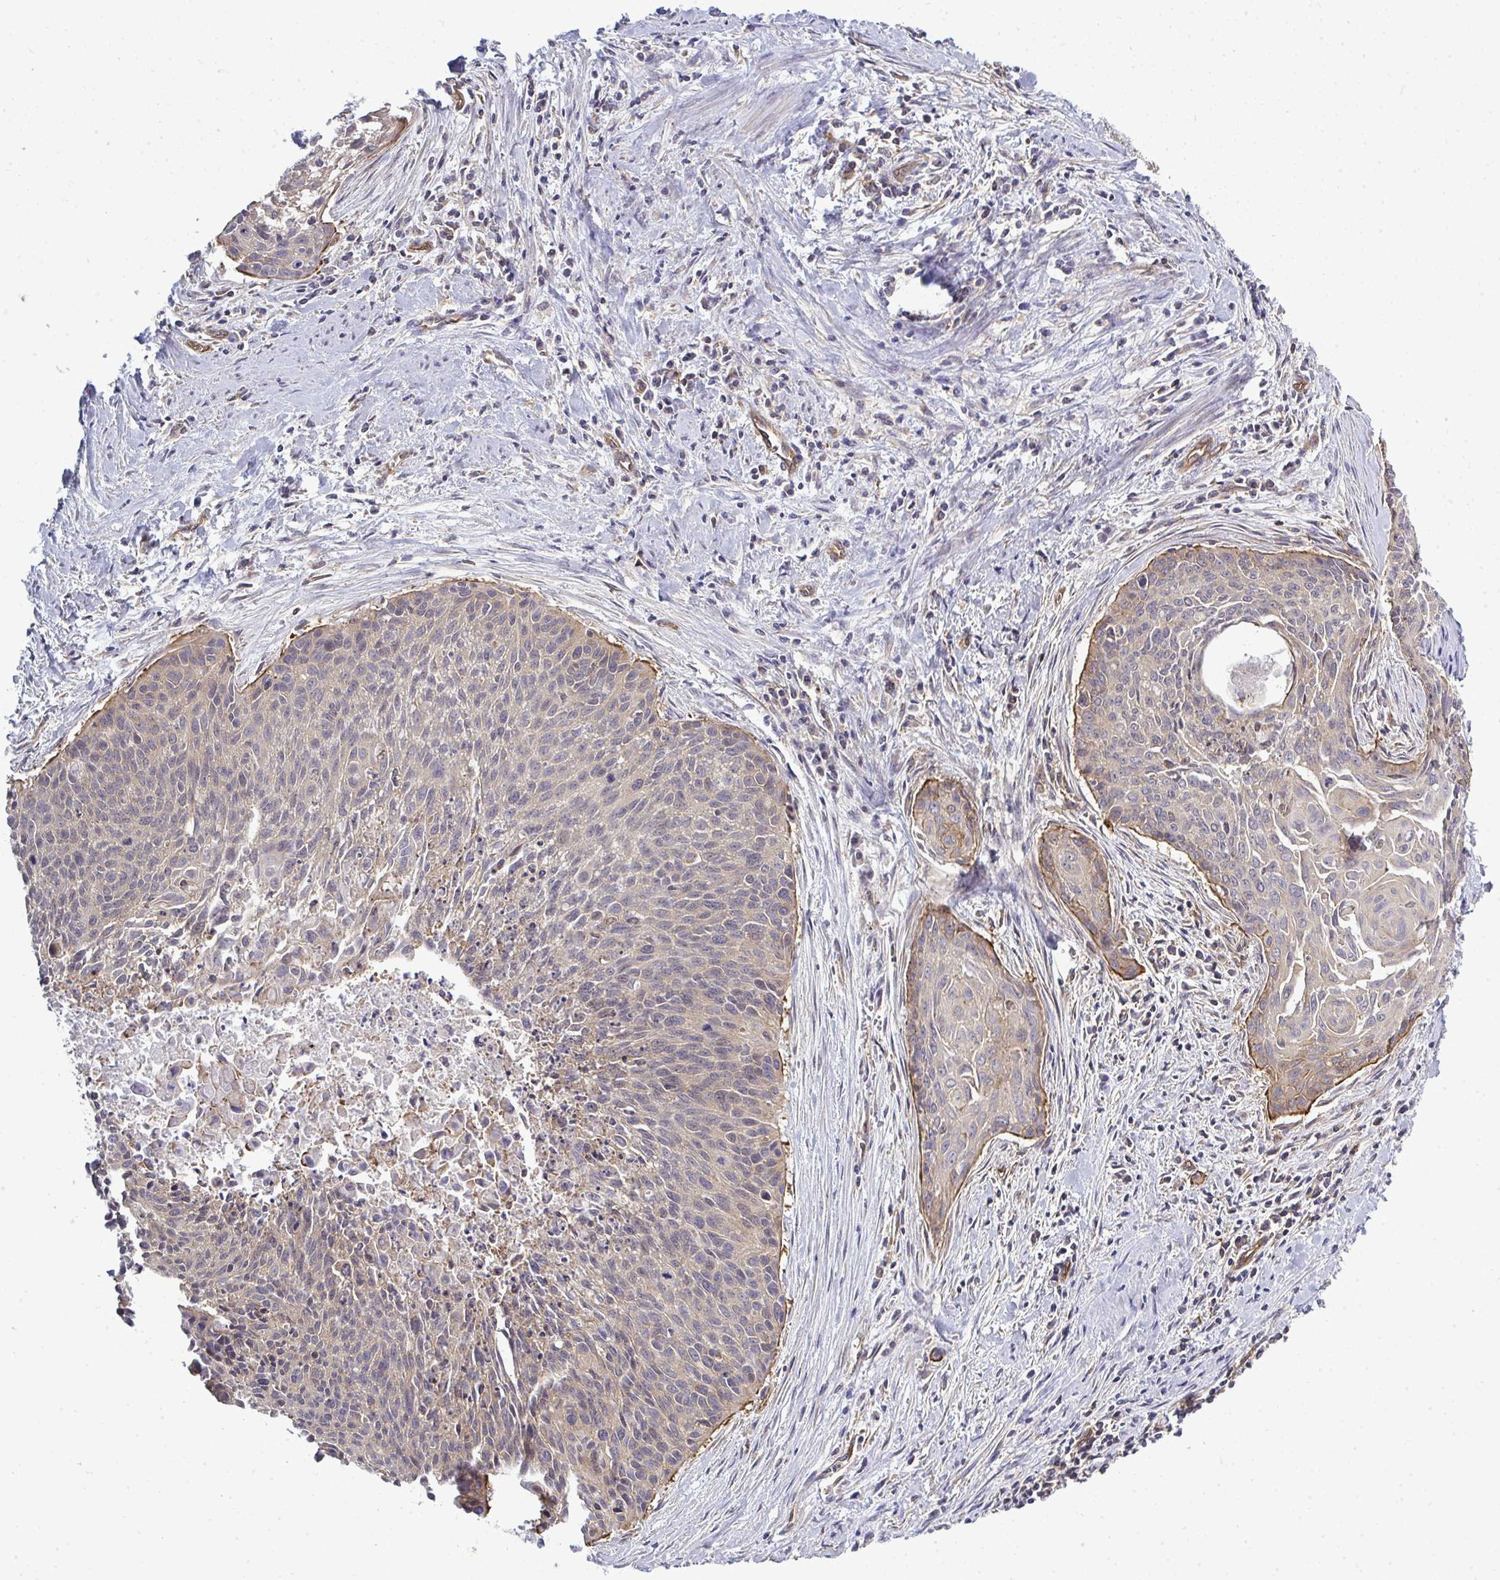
{"staining": {"intensity": "moderate", "quantity": "25%-75%", "location": "cytoplasmic/membranous"}, "tissue": "cervical cancer", "cell_type": "Tumor cells", "image_type": "cancer", "snomed": [{"axis": "morphology", "description": "Squamous cell carcinoma, NOS"}, {"axis": "topography", "description": "Cervix"}], "caption": "Immunohistochemical staining of cervical cancer shows medium levels of moderate cytoplasmic/membranous protein positivity in about 25%-75% of tumor cells. The staining was performed using DAB, with brown indicating positive protein expression. Nuclei are stained blue with hematoxylin.", "gene": "FUT10", "patient": {"sex": "female", "age": 55}}